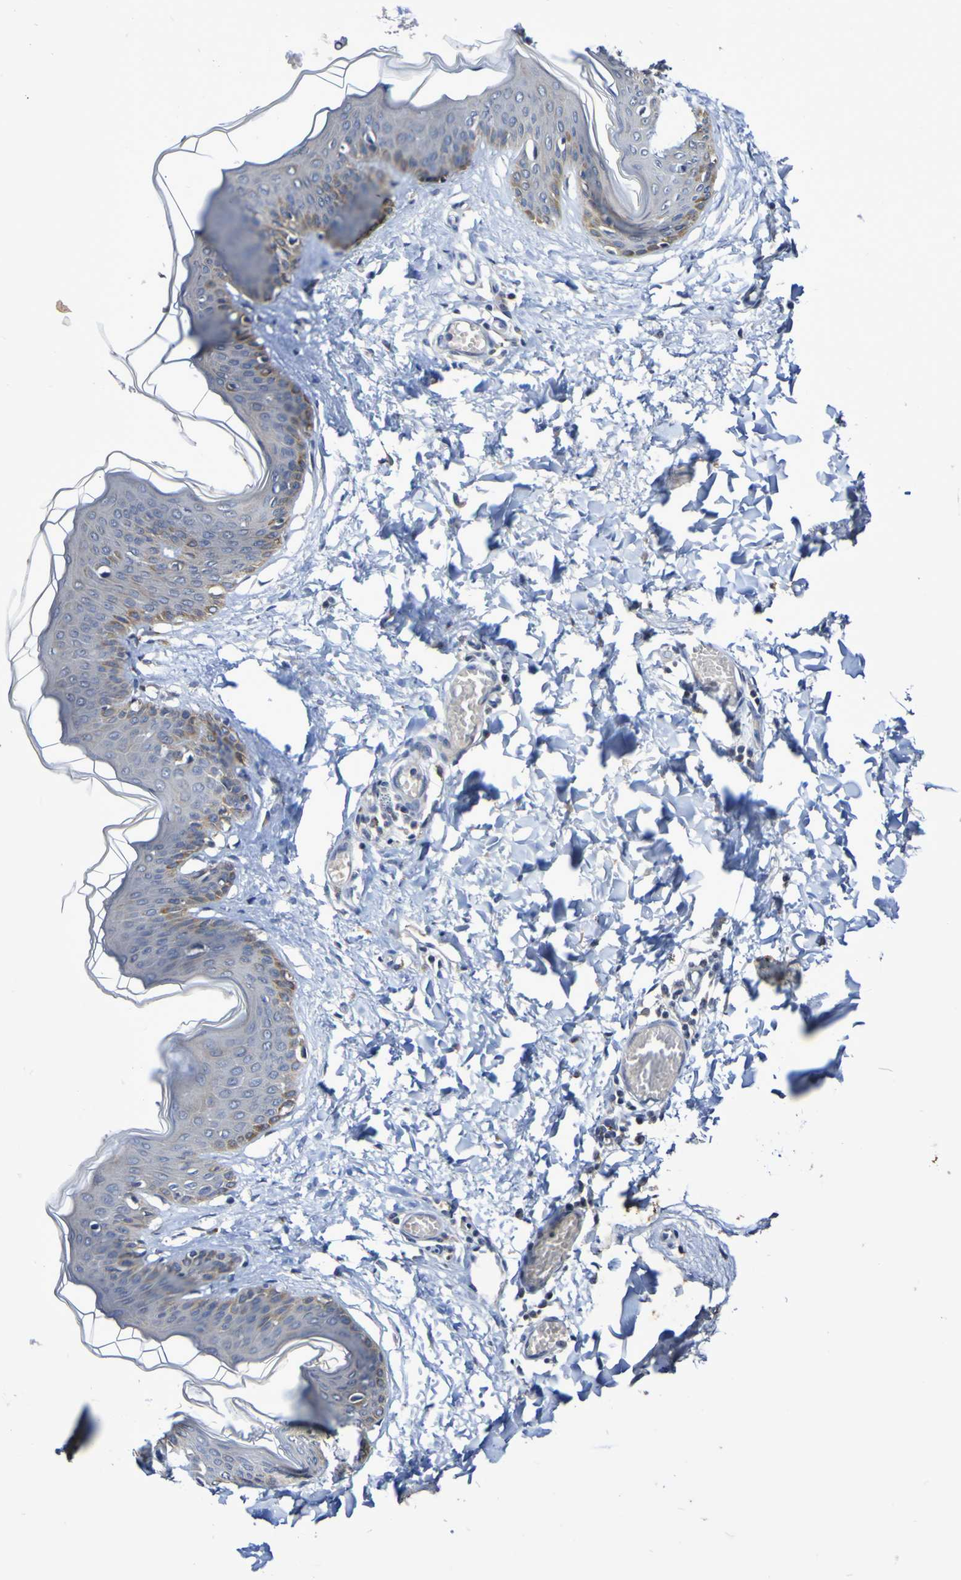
{"staining": {"intensity": "negative", "quantity": "none", "location": "none"}, "tissue": "skin", "cell_type": "Fibroblasts", "image_type": "normal", "snomed": [{"axis": "morphology", "description": "Normal tissue, NOS"}, {"axis": "topography", "description": "Skin"}], "caption": "This is an immunohistochemistry (IHC) micrograph of benign skin. There is no expression in fibroblasts.", "gene": "PTP4A2", "patient": {"sex": "female", "age": 17}}